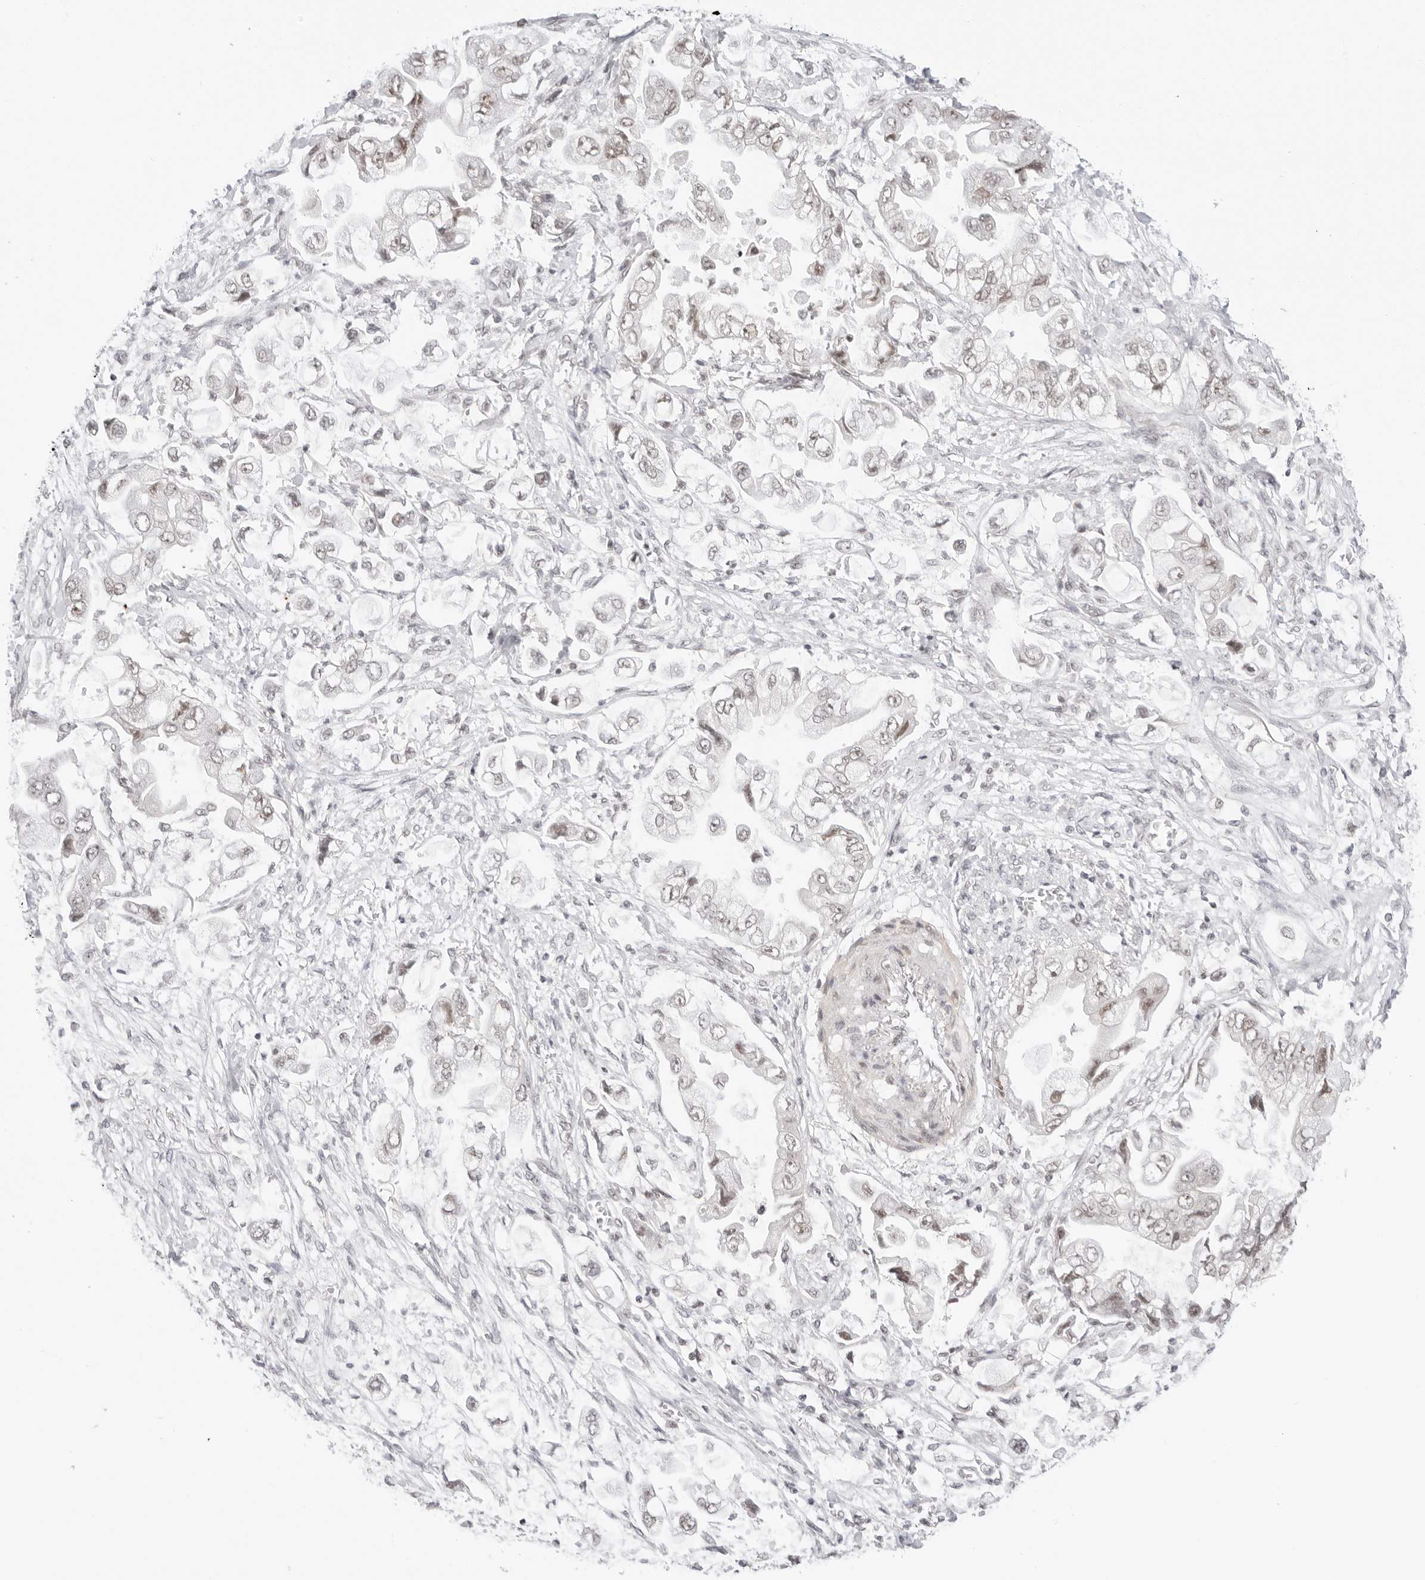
{"staining": {"intensity": "weak", "quantity": "25%-75%", "location": "nuclear"}, "tissue": "stomach cancer", "cell_type": "Tumor cells", "image_type": "cancer", "snomed": [{"axis": "morphology", "description": "Adenocarcinoma, NOS"}, {"axis": "topography", "description": "Stomach"}], "caption": "Human stomach adenocarcinoma stained for a protein (brown) shows weak nuclear positive expression in approximately 25%-75% of tumor cells.", "gene": "TCIM", "patient": {"sex": "male", "age": 62}}